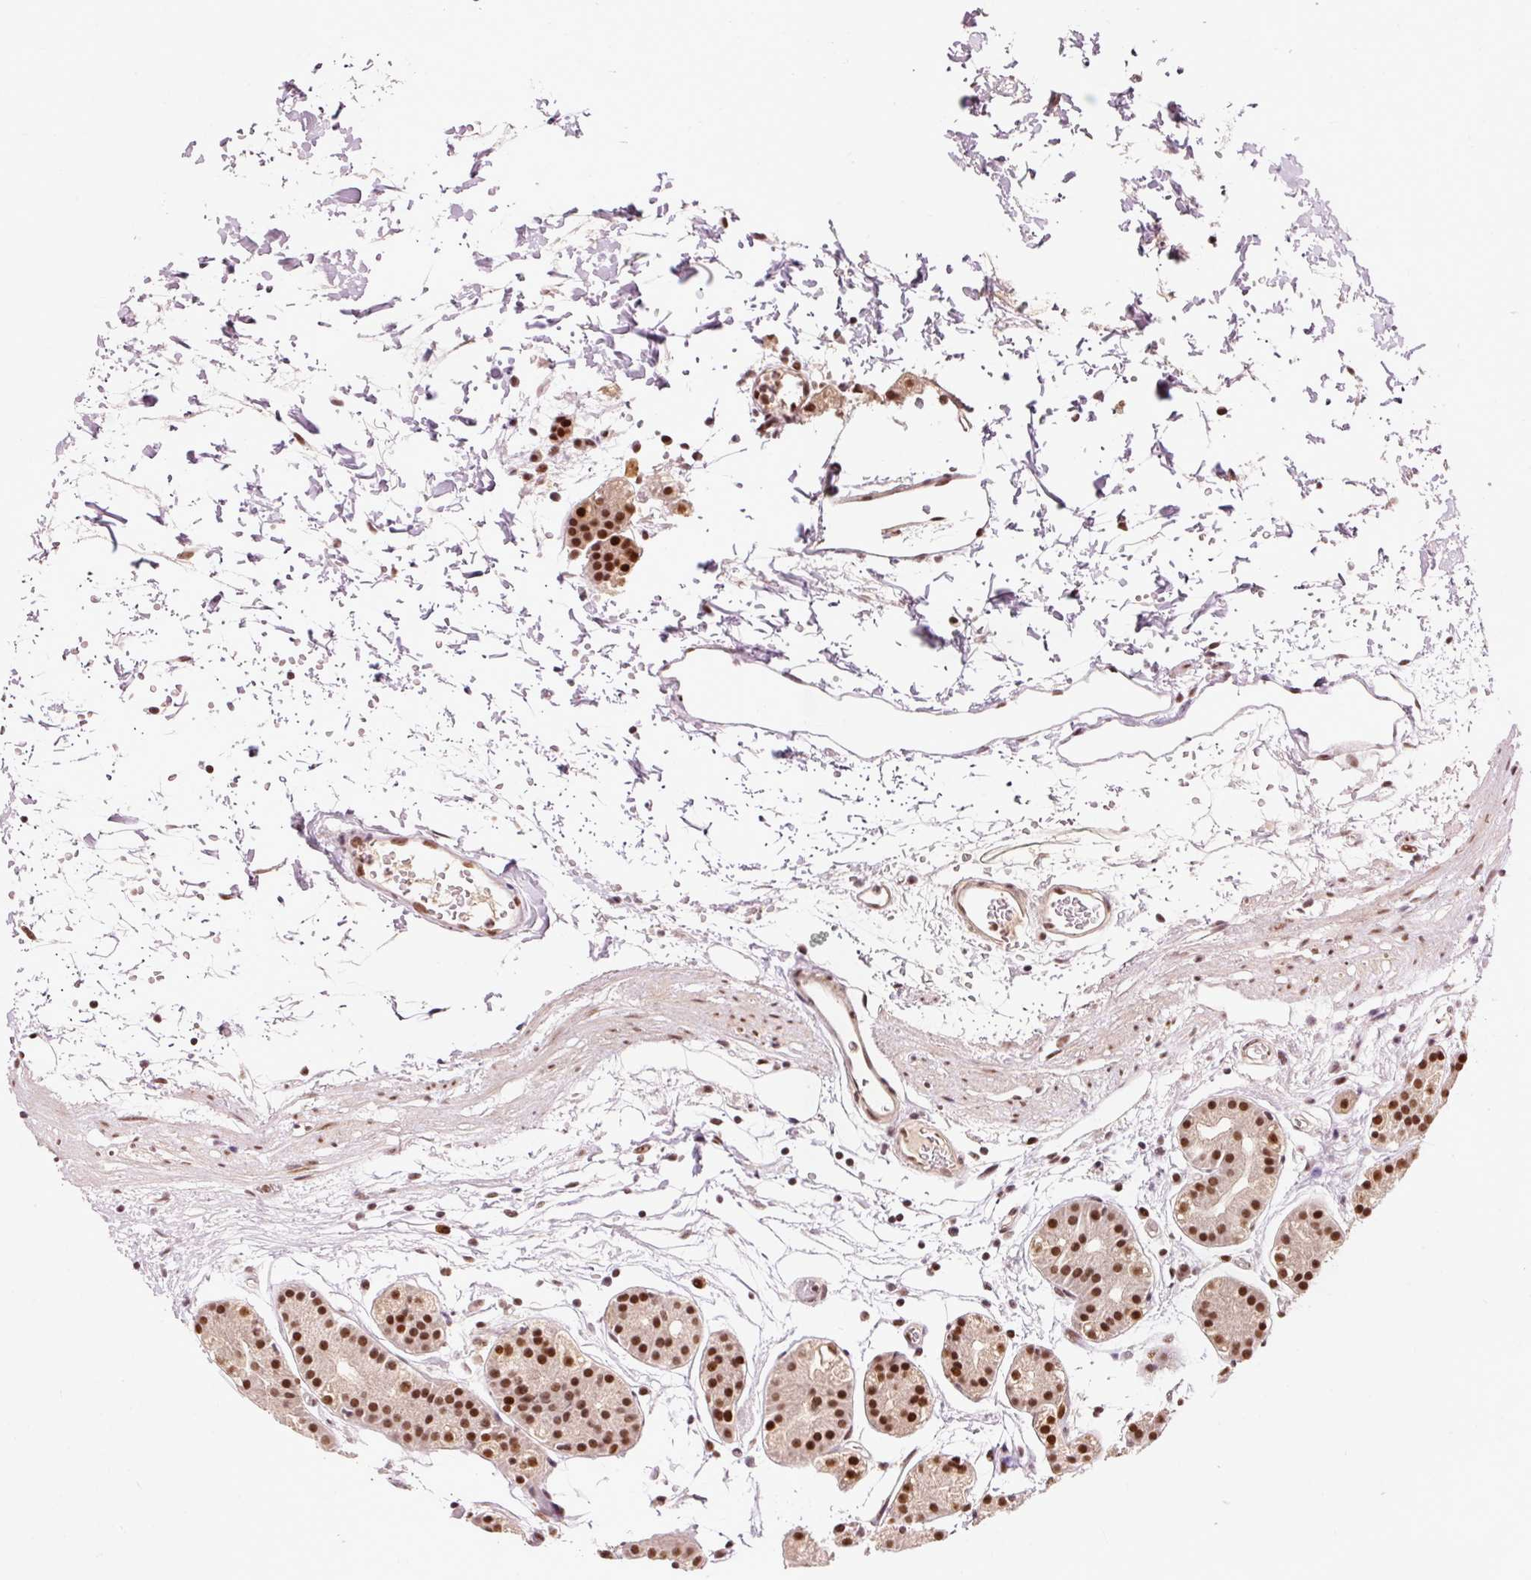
{"staining": {"intensity": "strong", "quantity": ">75%", "location": "nuclear"}, "tissue": "stomach", "cell_type": "Glandular cells", "image_type": "normal", "snomed": [{"axis": "morphology", "description": "Normal tissue, NOS"}, {"axis": "topography", "description": "Stomach"}], "caption": "Unremarkable stomach reveals strong nuclear expression in approximately >75% of glandular cells, visualized by immunohistochemistry. (Brightfield microscopy of DAB IHC at high magnification).", "gene": "ZBTB44", "patient": {"sex": "female", "age": 57}}